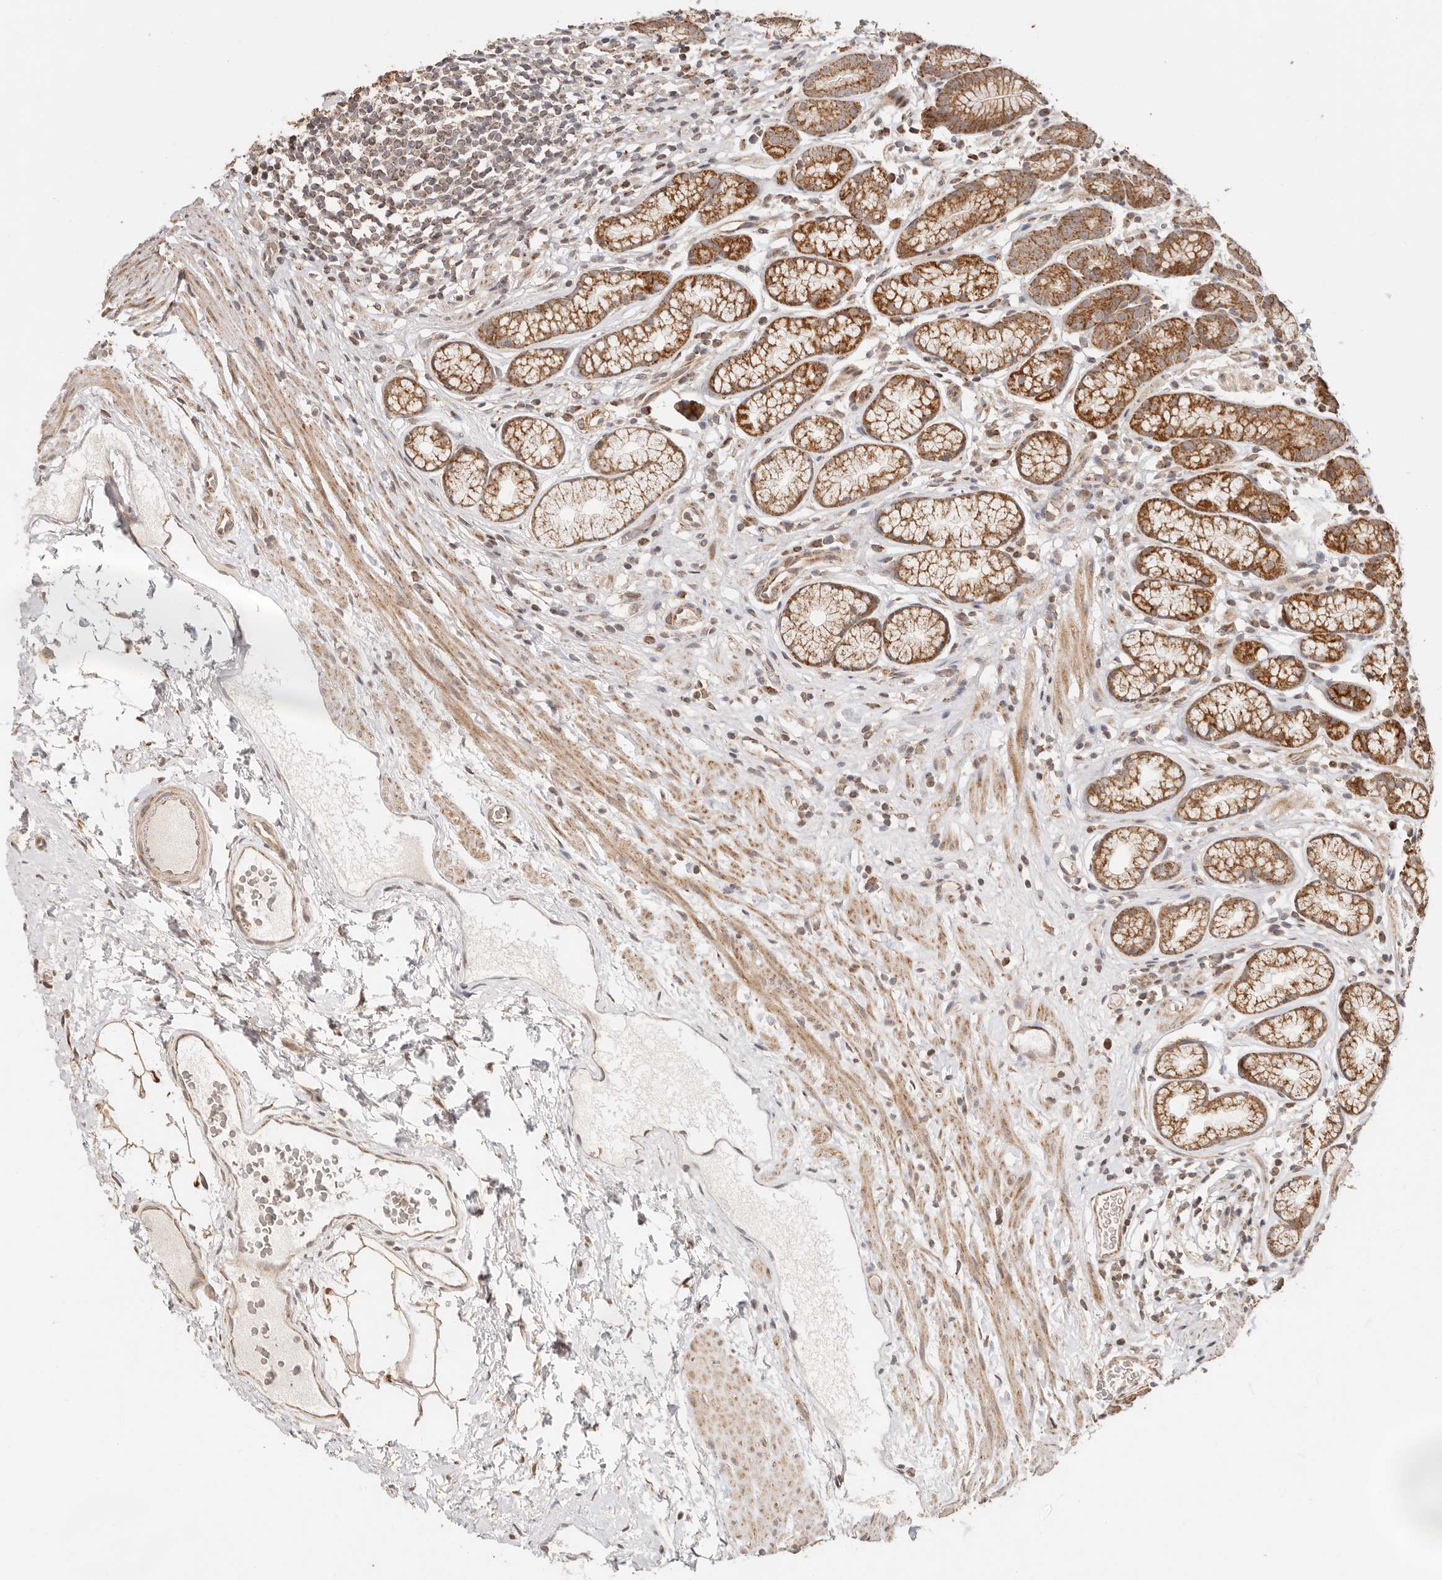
{"staining": {"intensity": "strong", "quantity": ">75%", "location": "cytoplasmic/membranous"}, "tissue": "stomach", "cell_type": "Glandular cells", "image_type": "normal", "snomed": [{"axis": "morphology", "description": "Normal tissue, NOS"}, {"axis": "topography", "description": "Stomach"}], "caption": "Protein staining of normal stomach demonstrates strong cytoplasmic/membranous expression in approximately >75% of glandular cells.", "gene": "NDUFB11", "patient": {"sex": "male", "age": 42}}